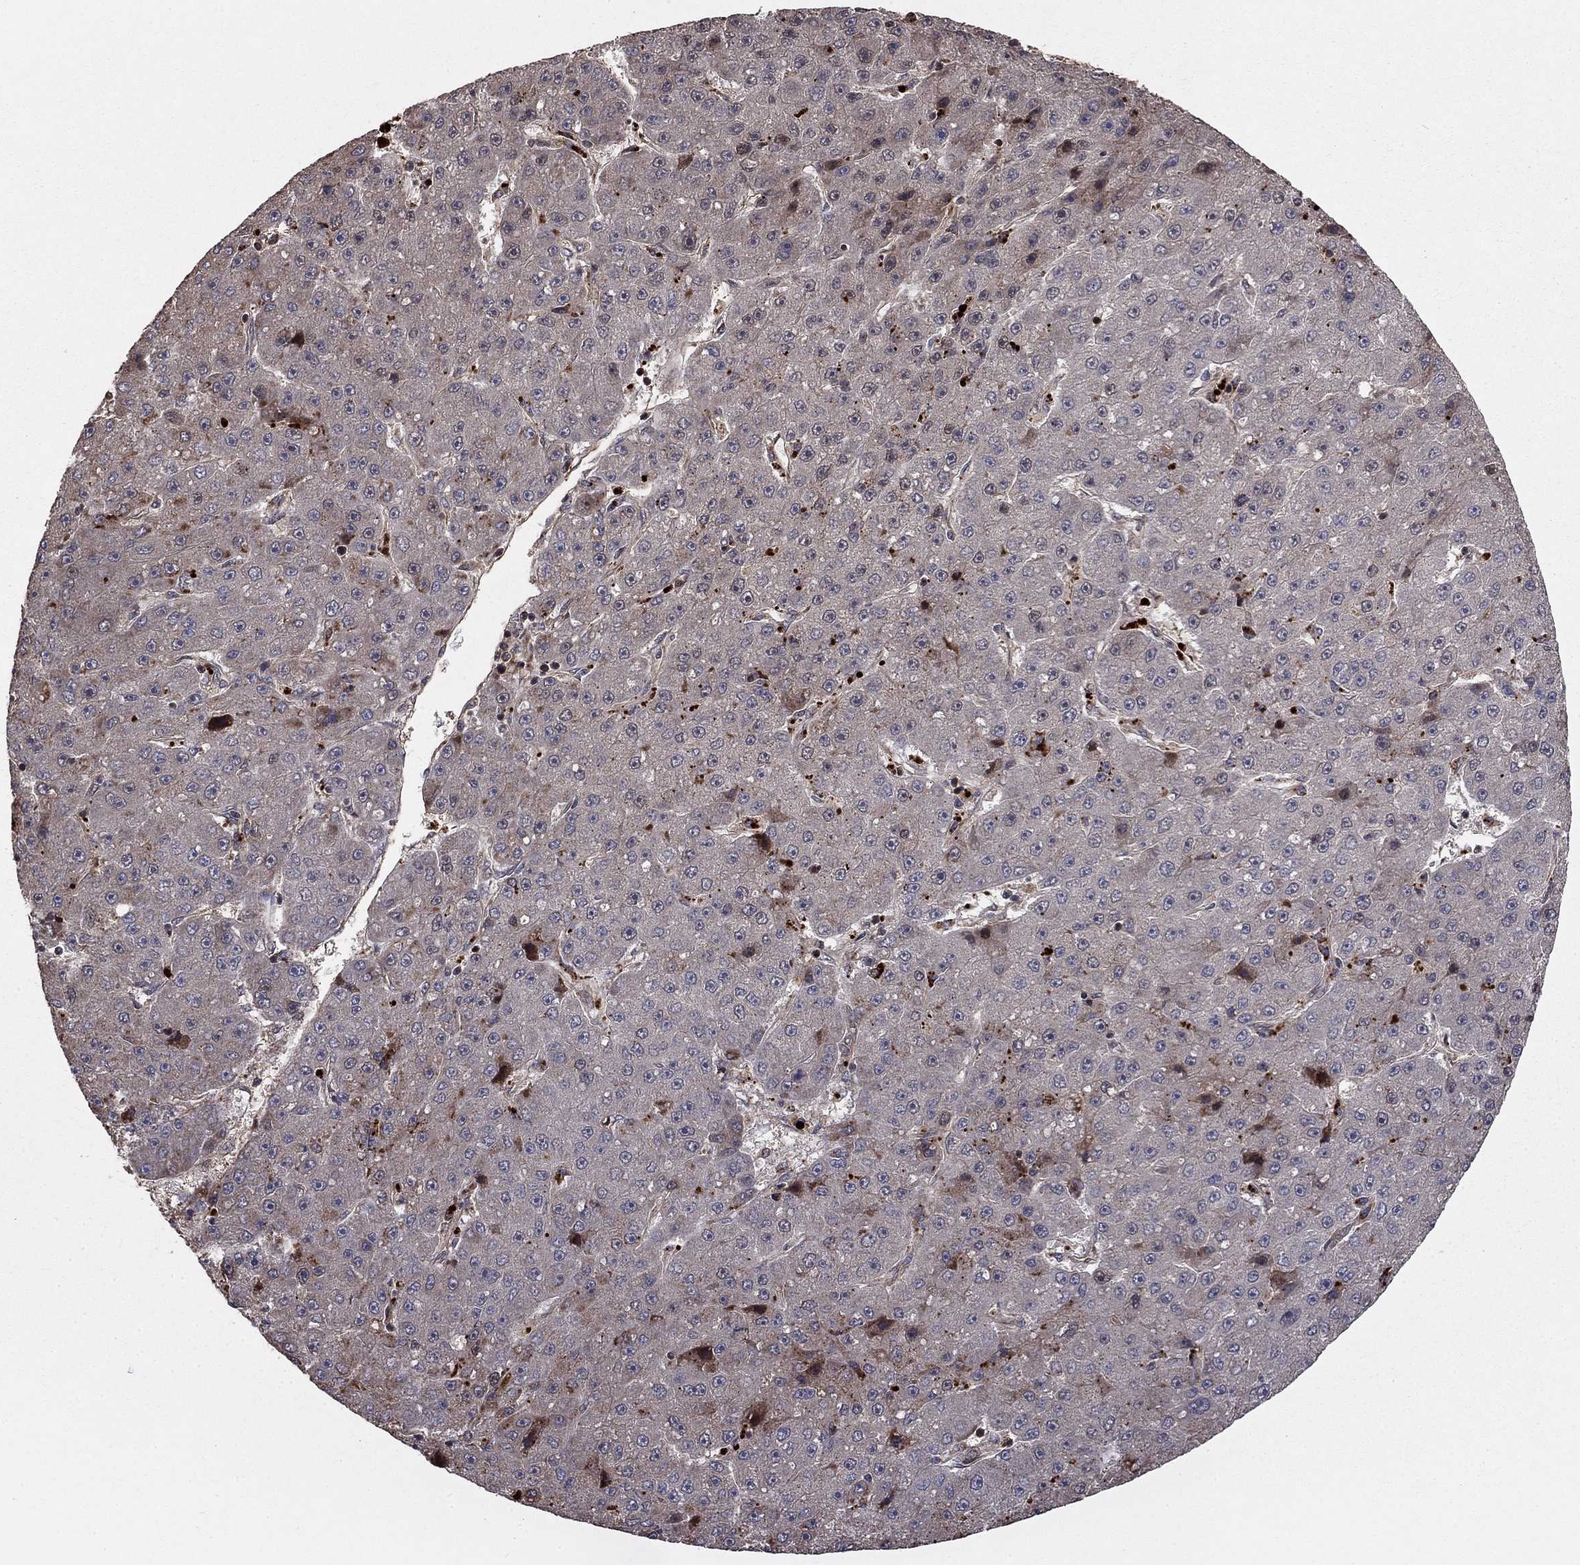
{"staining": {"intensity": "negative", "quantity": "none", "location": "none"}, "tissue": "liver cancer", "cell_type": "Tumor cells", "image_type": "cancer", "snomed": [{"axis": "morphology", "description": "Carcinoma, Hepatocellular, NOS"}, {"axis": "topography", "description": "Liver"}], "caption": "Immunohistochemical staining of liver cancer shows no significant staining in tumor cells.", "gene": "GYG1", "patient": {"sex": "male", "age": 67}}